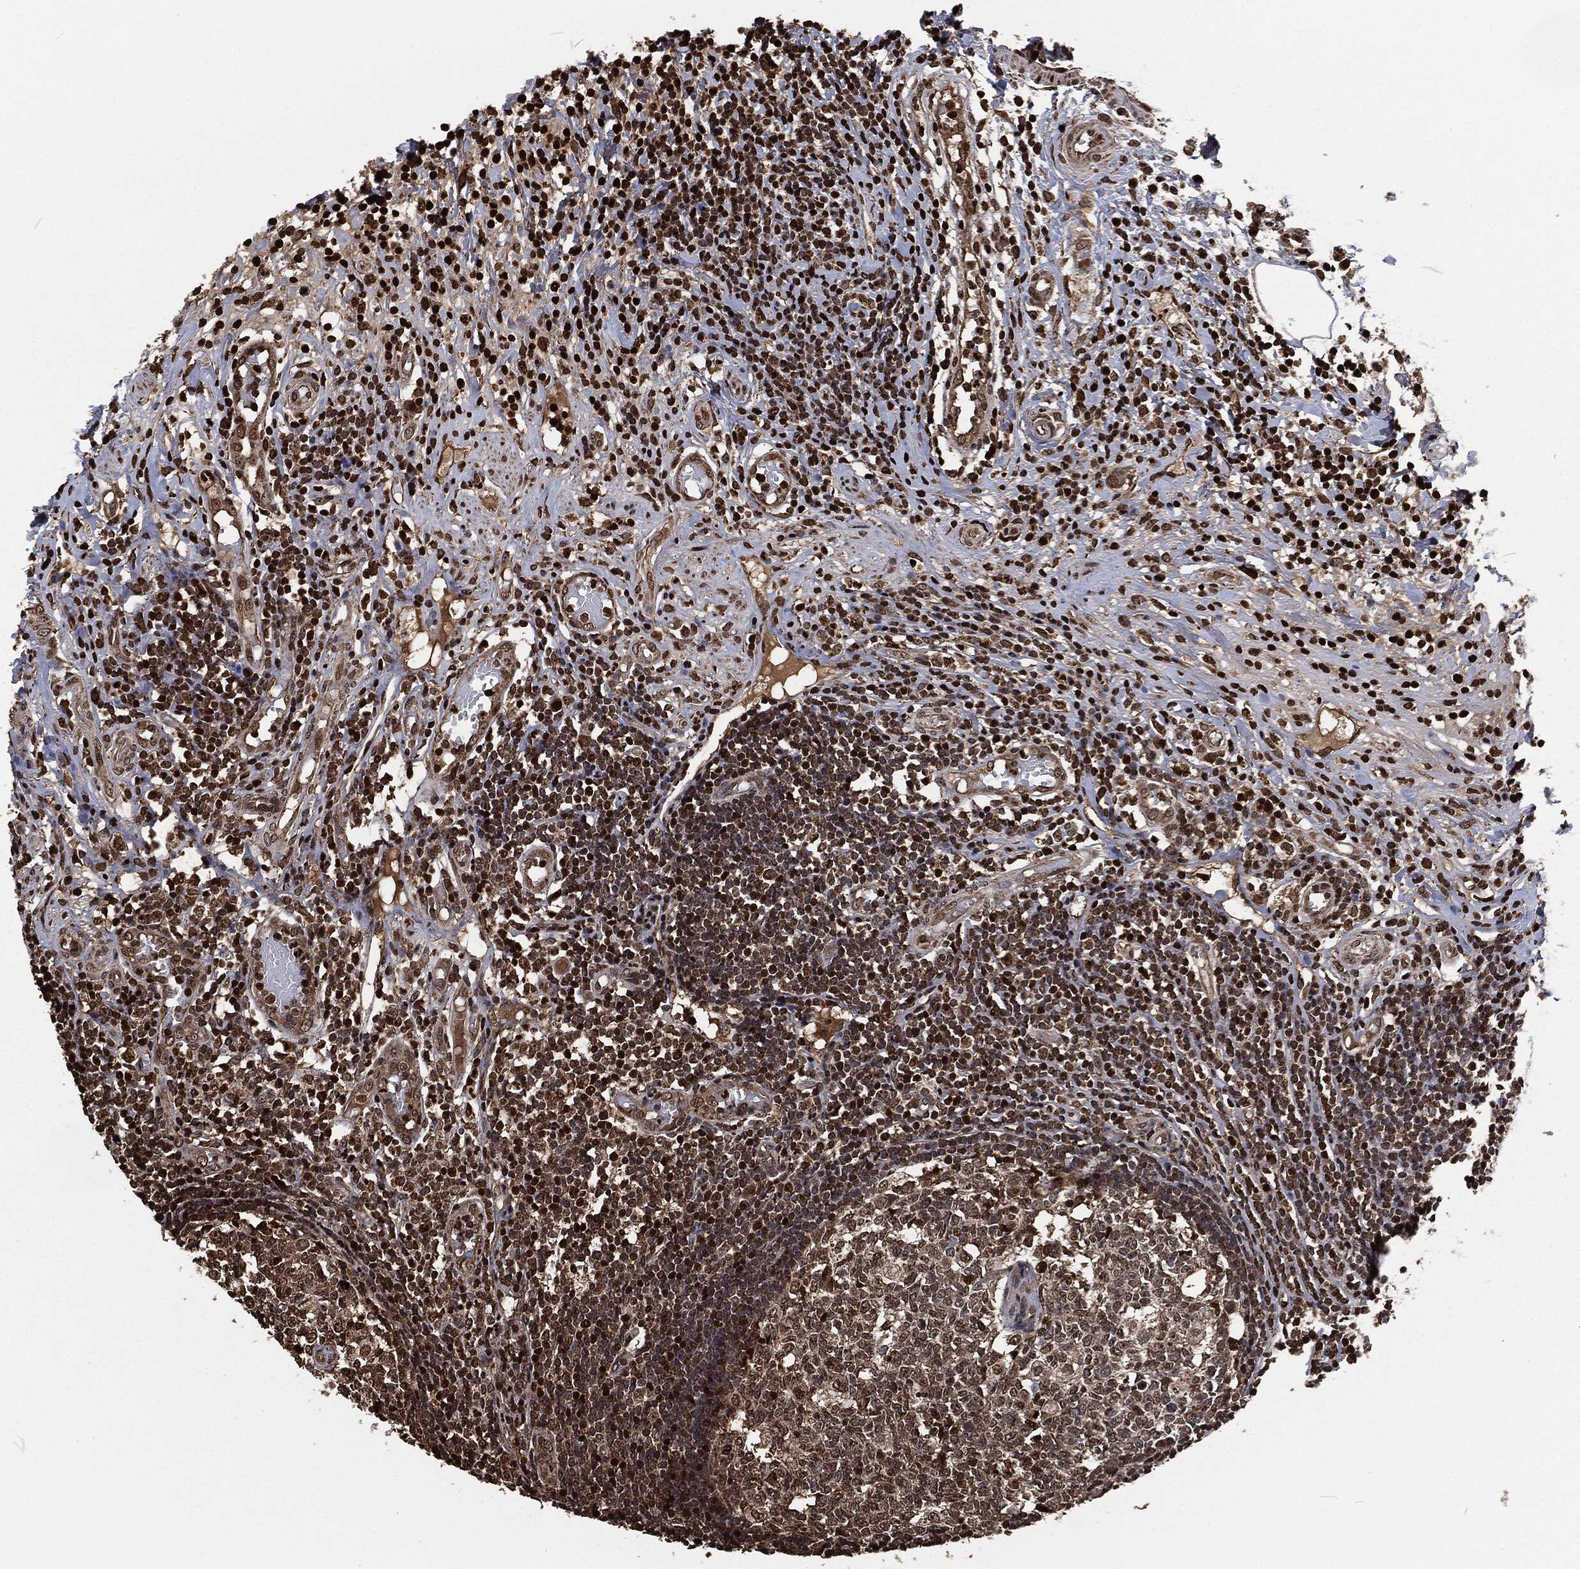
{"staining": {"intensity": "strong", "quantity": "<25%", "location": "nuclear"}, "tissue": "appendix", "cell_type": "Glandular cells", "image_type": "normal", "snomed": [{"axis": "morphology", "description": "Normal tissue, NOS"}, {"axis": "morphology", "description": "Inflammation, NOS"}, {"axis": "topography", "description": "Appendix"}], "caption": "IHC histopathology image of benign appendix: human appendix stained using IHC shows medium levels of strong protein expression localized specifically in the nuclear of glandular cells, appearing as a nuclear brown color.", "gene": "SNAI1", "patient": {"sex": "male", "age": 16}}